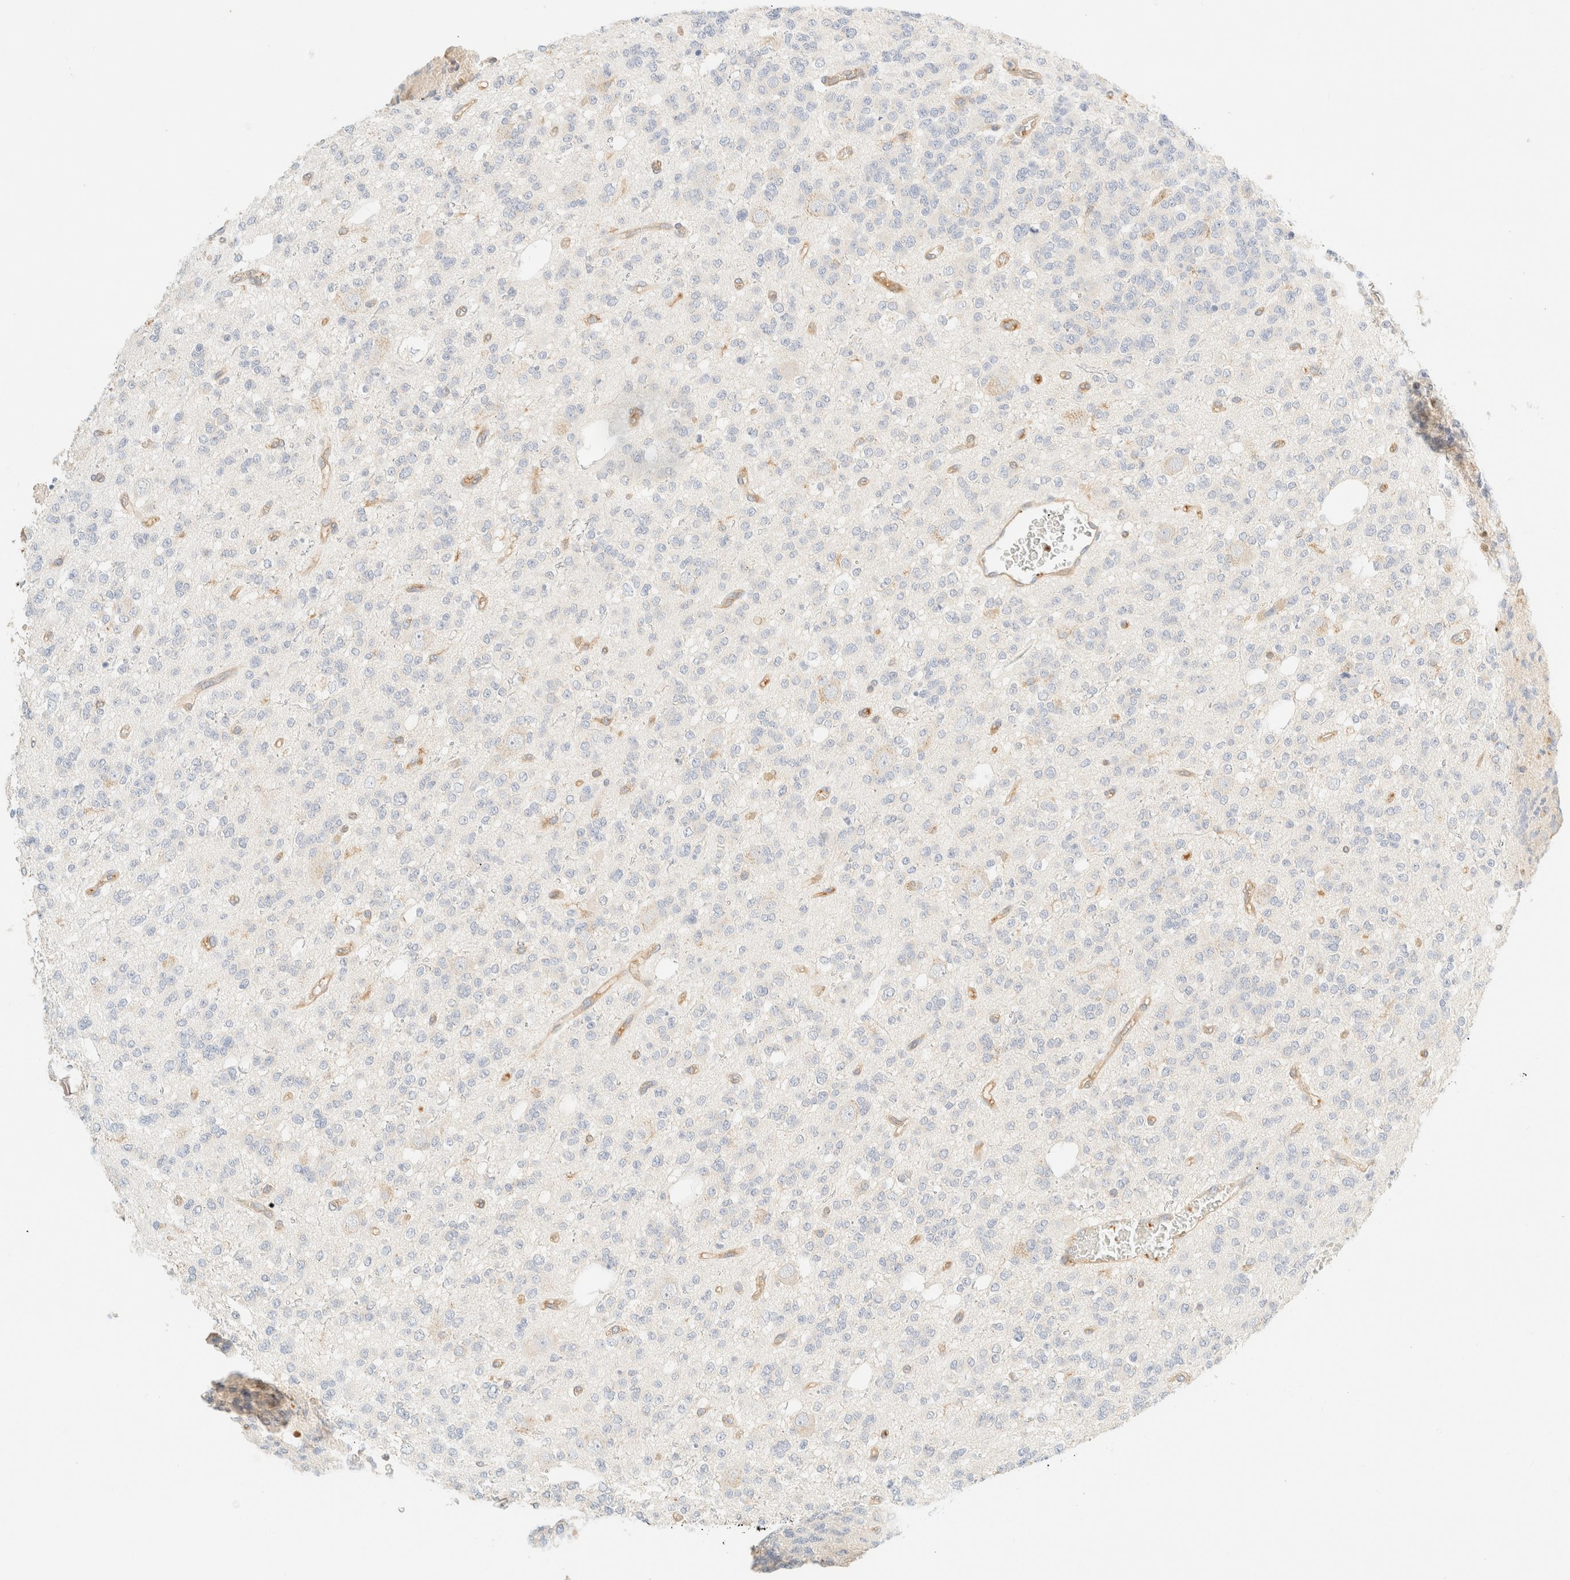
{"staining": {"intensity": "negative", "quantity": "none", "location": "none"}, "tissue": "glioma", "cell_type": "Tumor cells", "image_type": "cancer", "snomed": [{"axis": "morphology", "description": "Glioma, malignant, Low grade"}, {"axis": "topography", "description": "Brain"}], "caption": "Histopathology image shows no significant protein expression in tumor cells of glioma. (Immunohistochemistry (ihc), brightfield microscopy, high magnification).", "gene": "FHOD1", "patient": {"sex": "male", "age": 38}}